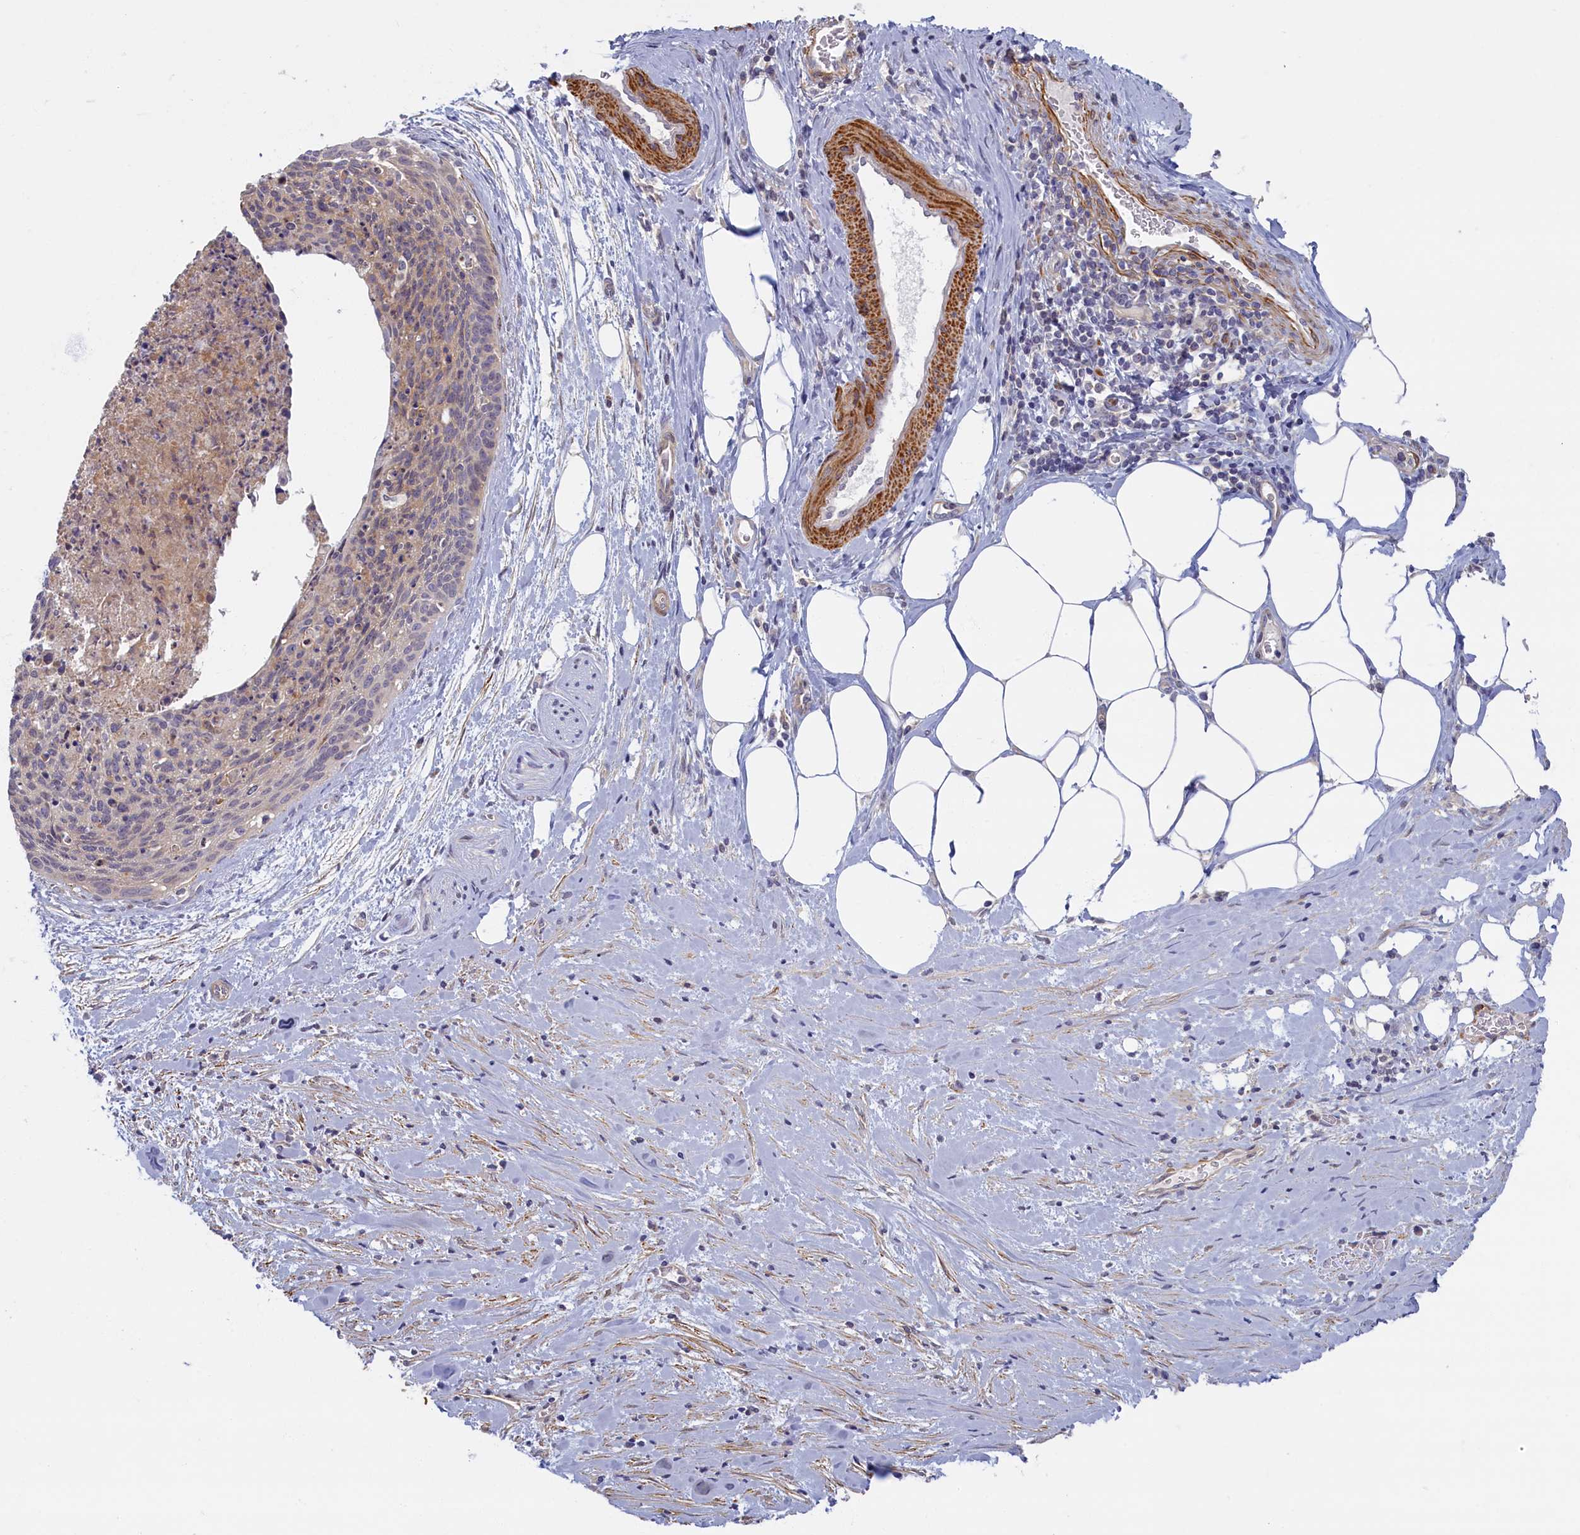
{"staining": {"intensity": "negative", "quantity": "none", "location": "none"}, "tissue": "cervical cancer", "cell_type": "Tumor cells", "image_type": "cancer", "snomed": [{"axis": "morphology", "description": "Squamous cell carcinoma, NOS"}, {"axis": "topography", "description": "Cervix"}], "caption": "DAB (3,3'-diaminobenzidine) immunohistochemical staining of cervical squamous cell carcinoma exhibits no significant positivity in tumor cells. (DAB immunohistochemistry with hematoxylin counter stain).", "gene": "TRPM4", "patient": {"sex": "female", "age": 55}}